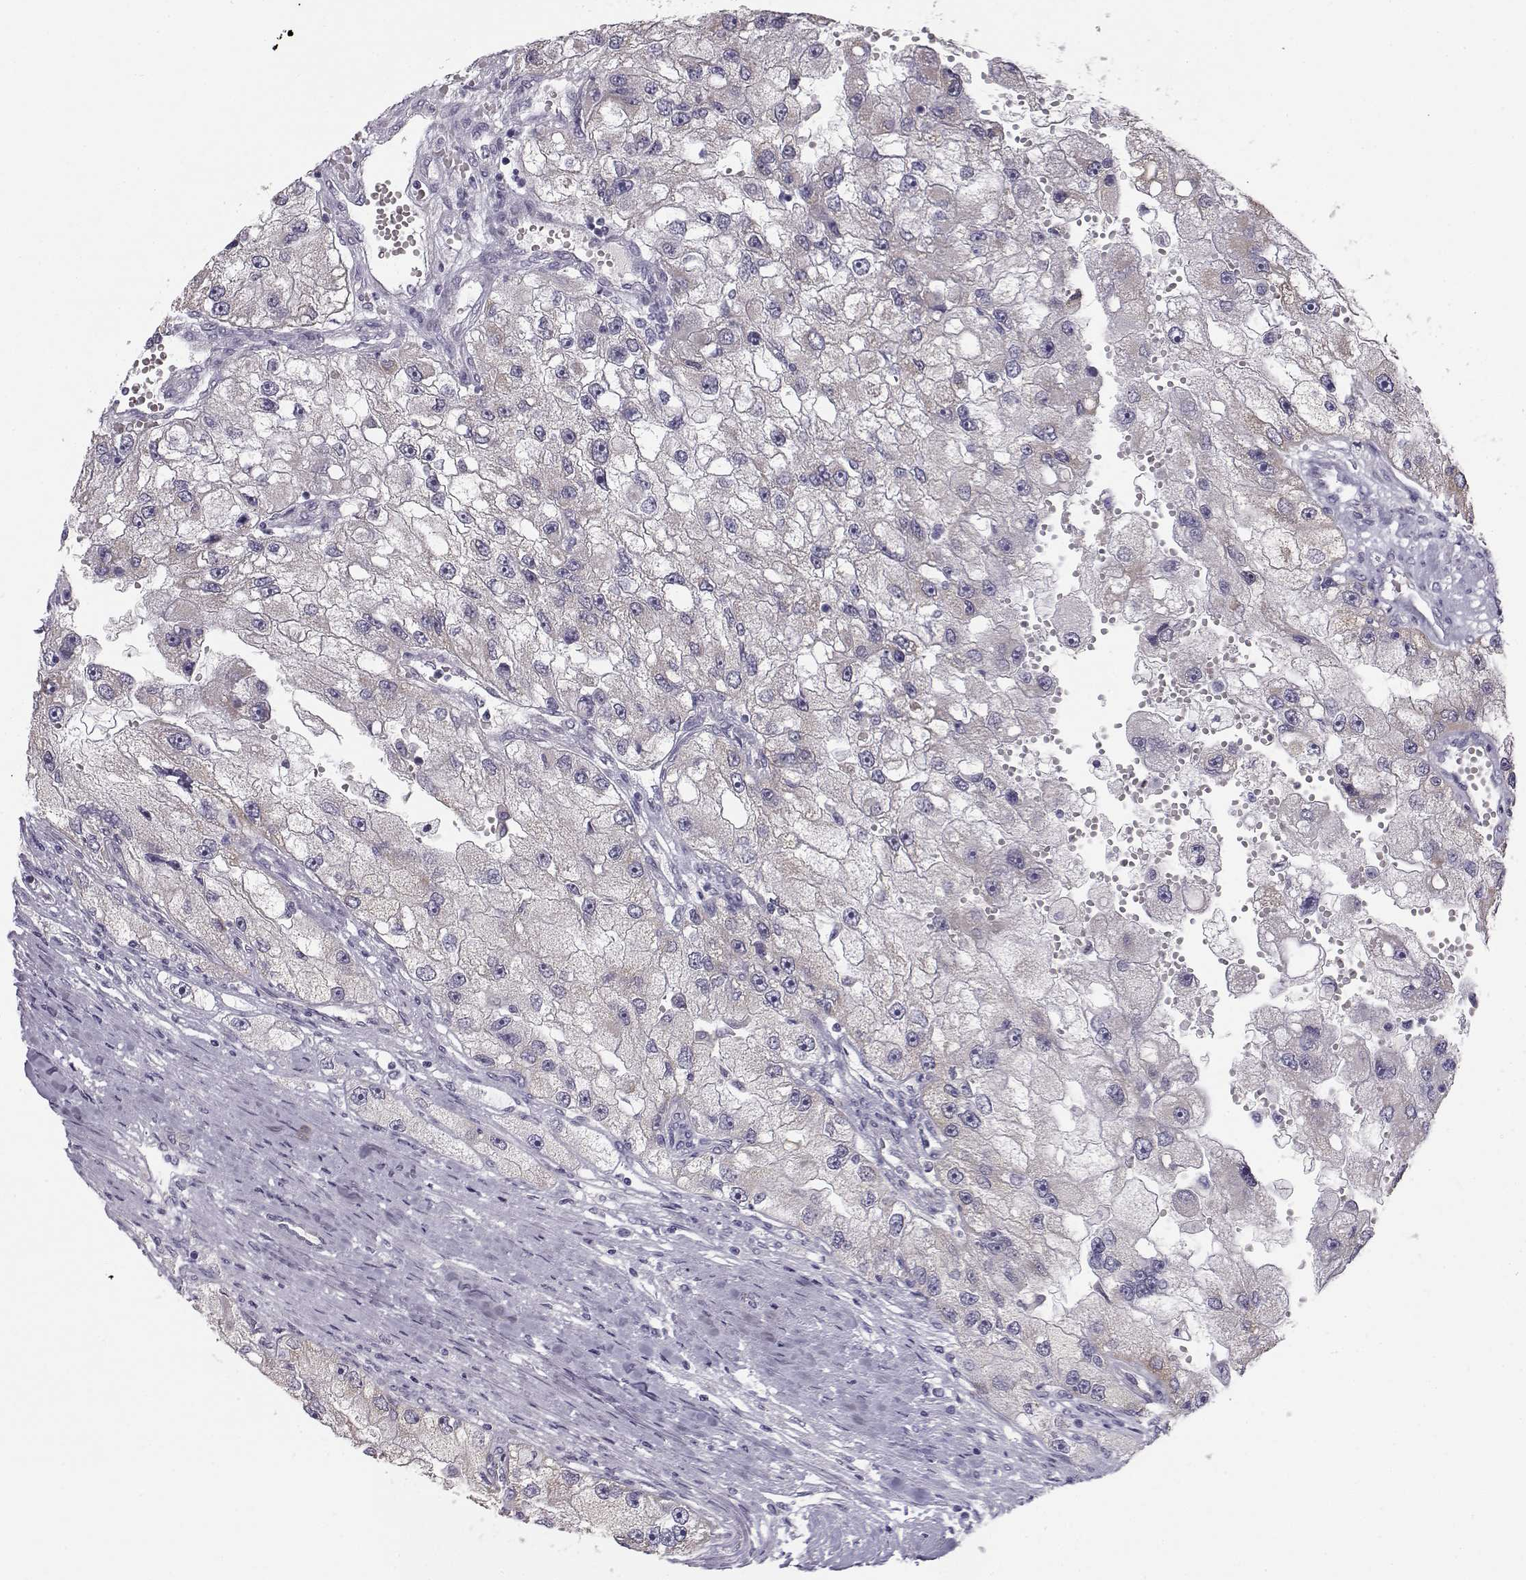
{"staining": {"intensity": "negative", "quantity": "none", "location": "none"}, "tissue": "renal cancer", "cell_type": "Tumor cells", "image_type": "cancer", "snomed": [{"axis": "morphology", "description": "Adenocarcinoma, NOS"}, {"axis": "topography", "description": "Kidney"}], "caption": "There is no significant staining in tumor cells of renal cancer (adenocarcinoma). (Brightfield microscopy of DAB (3,3'-diaminobenzidine) immunohistochemistry (IHC) at high magnification).", "gene": "KCNMB4", "patient": {"sex": "male", "age": 63}}